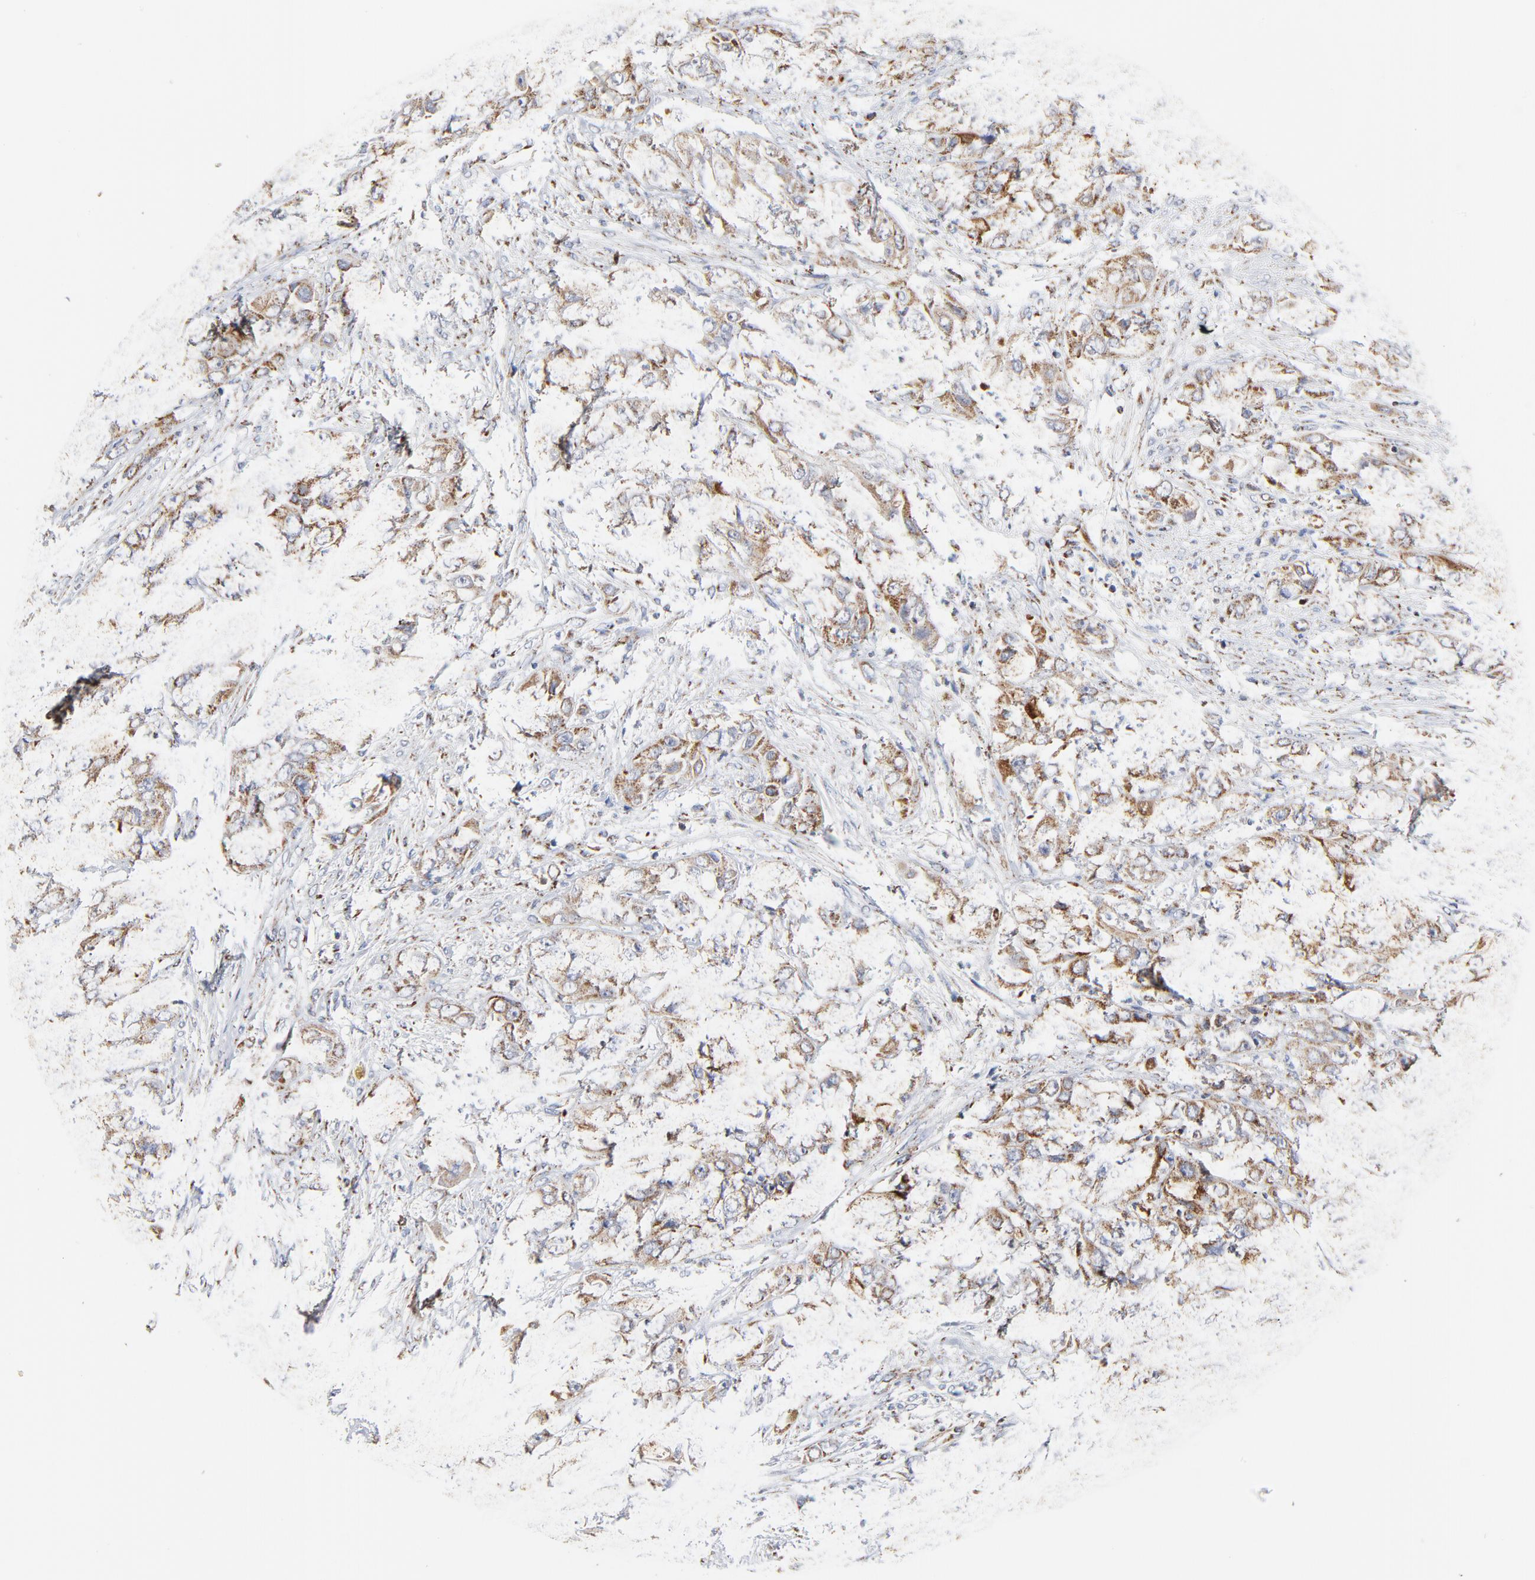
{"staining": {"intensity": "moderate", "quantity": ">75%", "location": "cytoplasmic/membranous"}, "tissue": "cervical cancer", "cell_type": "Tumor cells", "image_type": "cancer", "snomed": [{"axis": "morphology", "description": "Squamous cell carcinoma, NOS"}, {"axis": "topography", "description": "Cervix"}], "caption": "Protein expression analysis of human cervical cancer reveals moderate cytoplasmic/membranous expression in about >75% of tumor cells.", "gene": "DIABLO", "patient": {"sex": "female", "age": 32}}